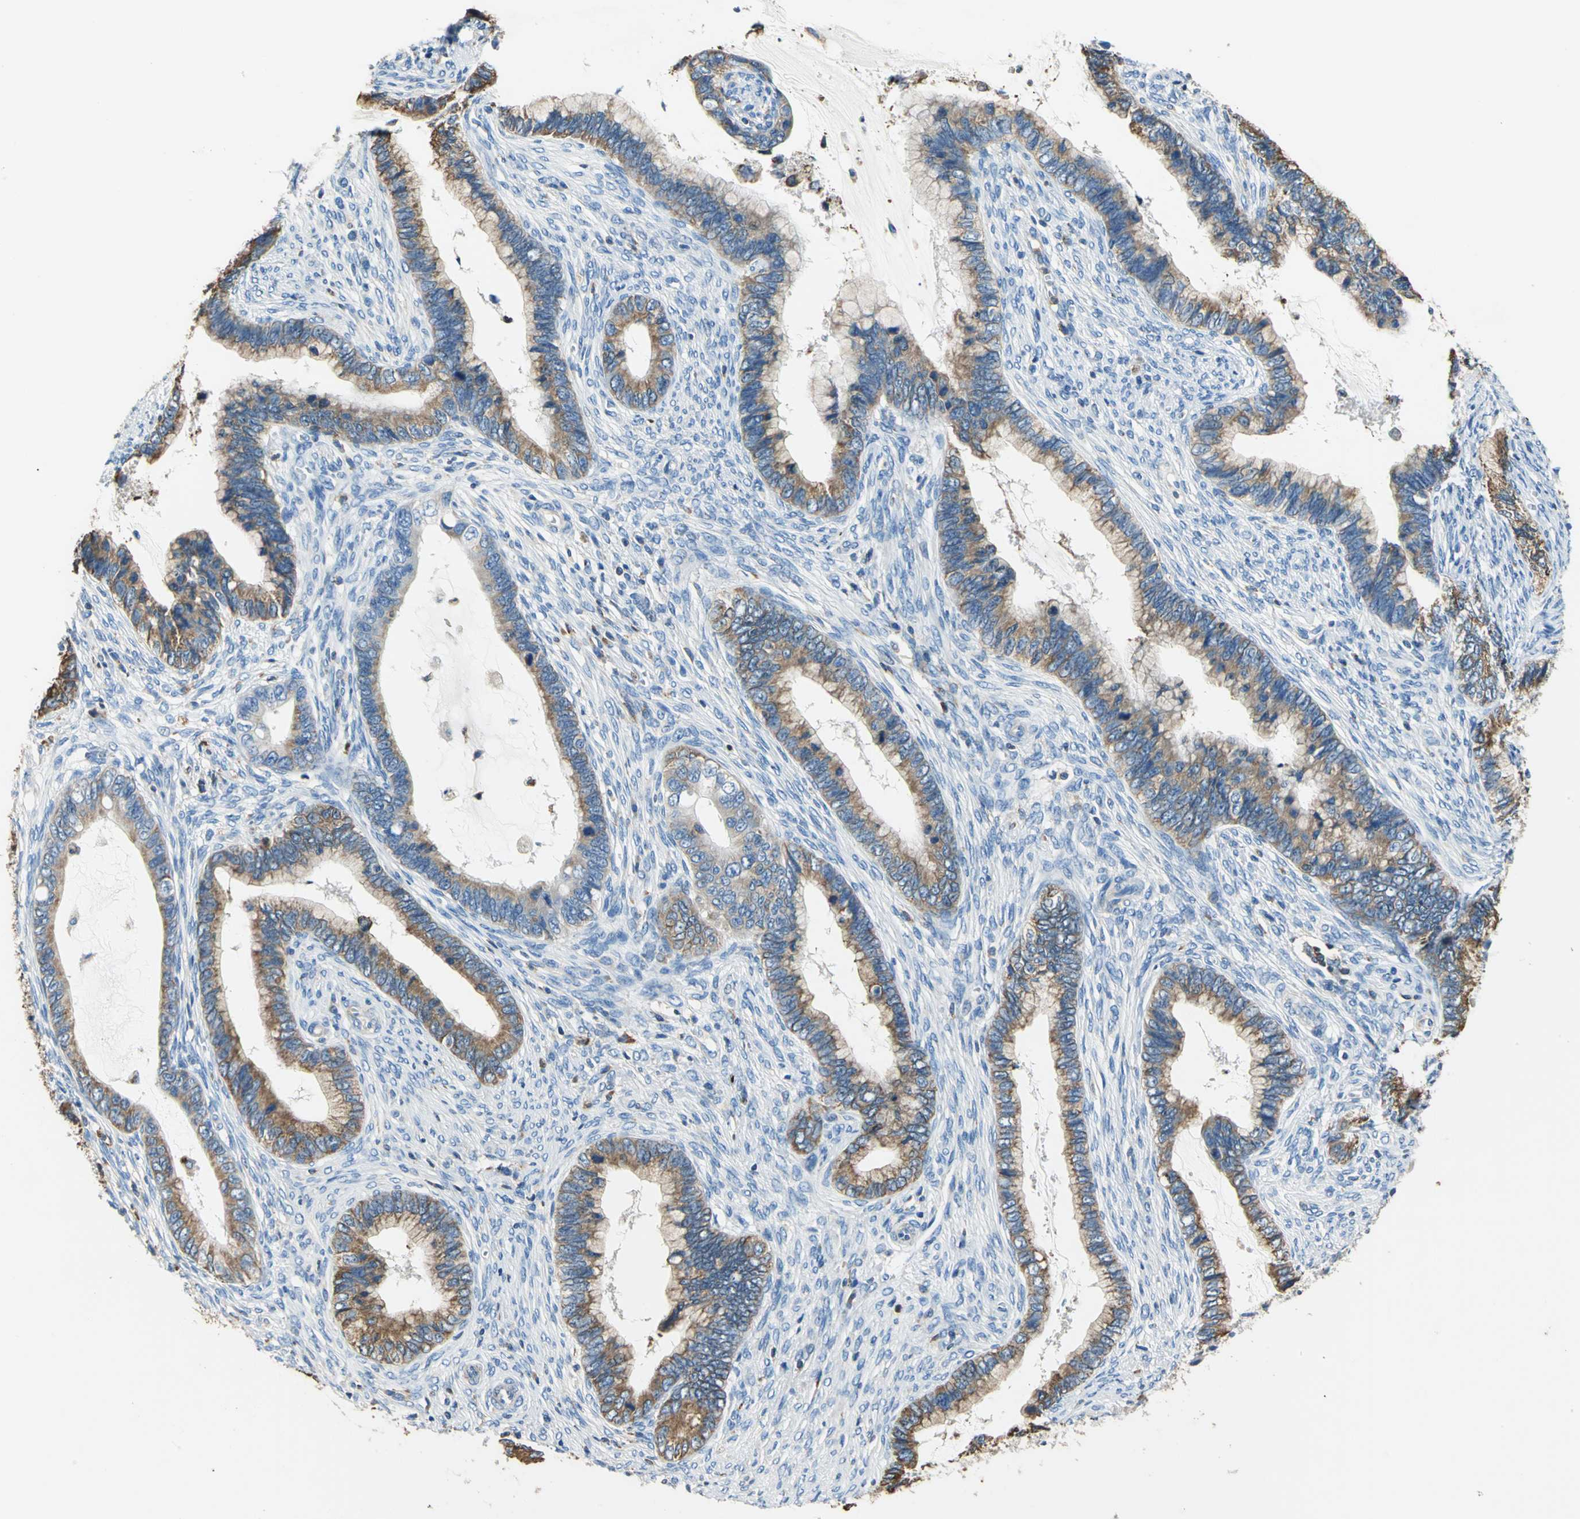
{"staining": {"intensity": "strong", "quantity": ">75%", "location": "cytoplasmic/membranous"}, "tissue": "cervical cancer", "cell_type": "Tumor cells", "image_type": "cancer", "snomed": [{"axis": "morphology", "description": "Adenocarcinoma, NOS"}, {"axis": "topography", "description": "Cervix"}], "caption": "Immunohistochemical staining of human adenocarcinoma (cervical) shows high levels of strong cytoplasmic/membranous staining in about >75% of tumor cells.", "gene": "SEPTIN6", "patient": {"sex": "female", "age": 44}}